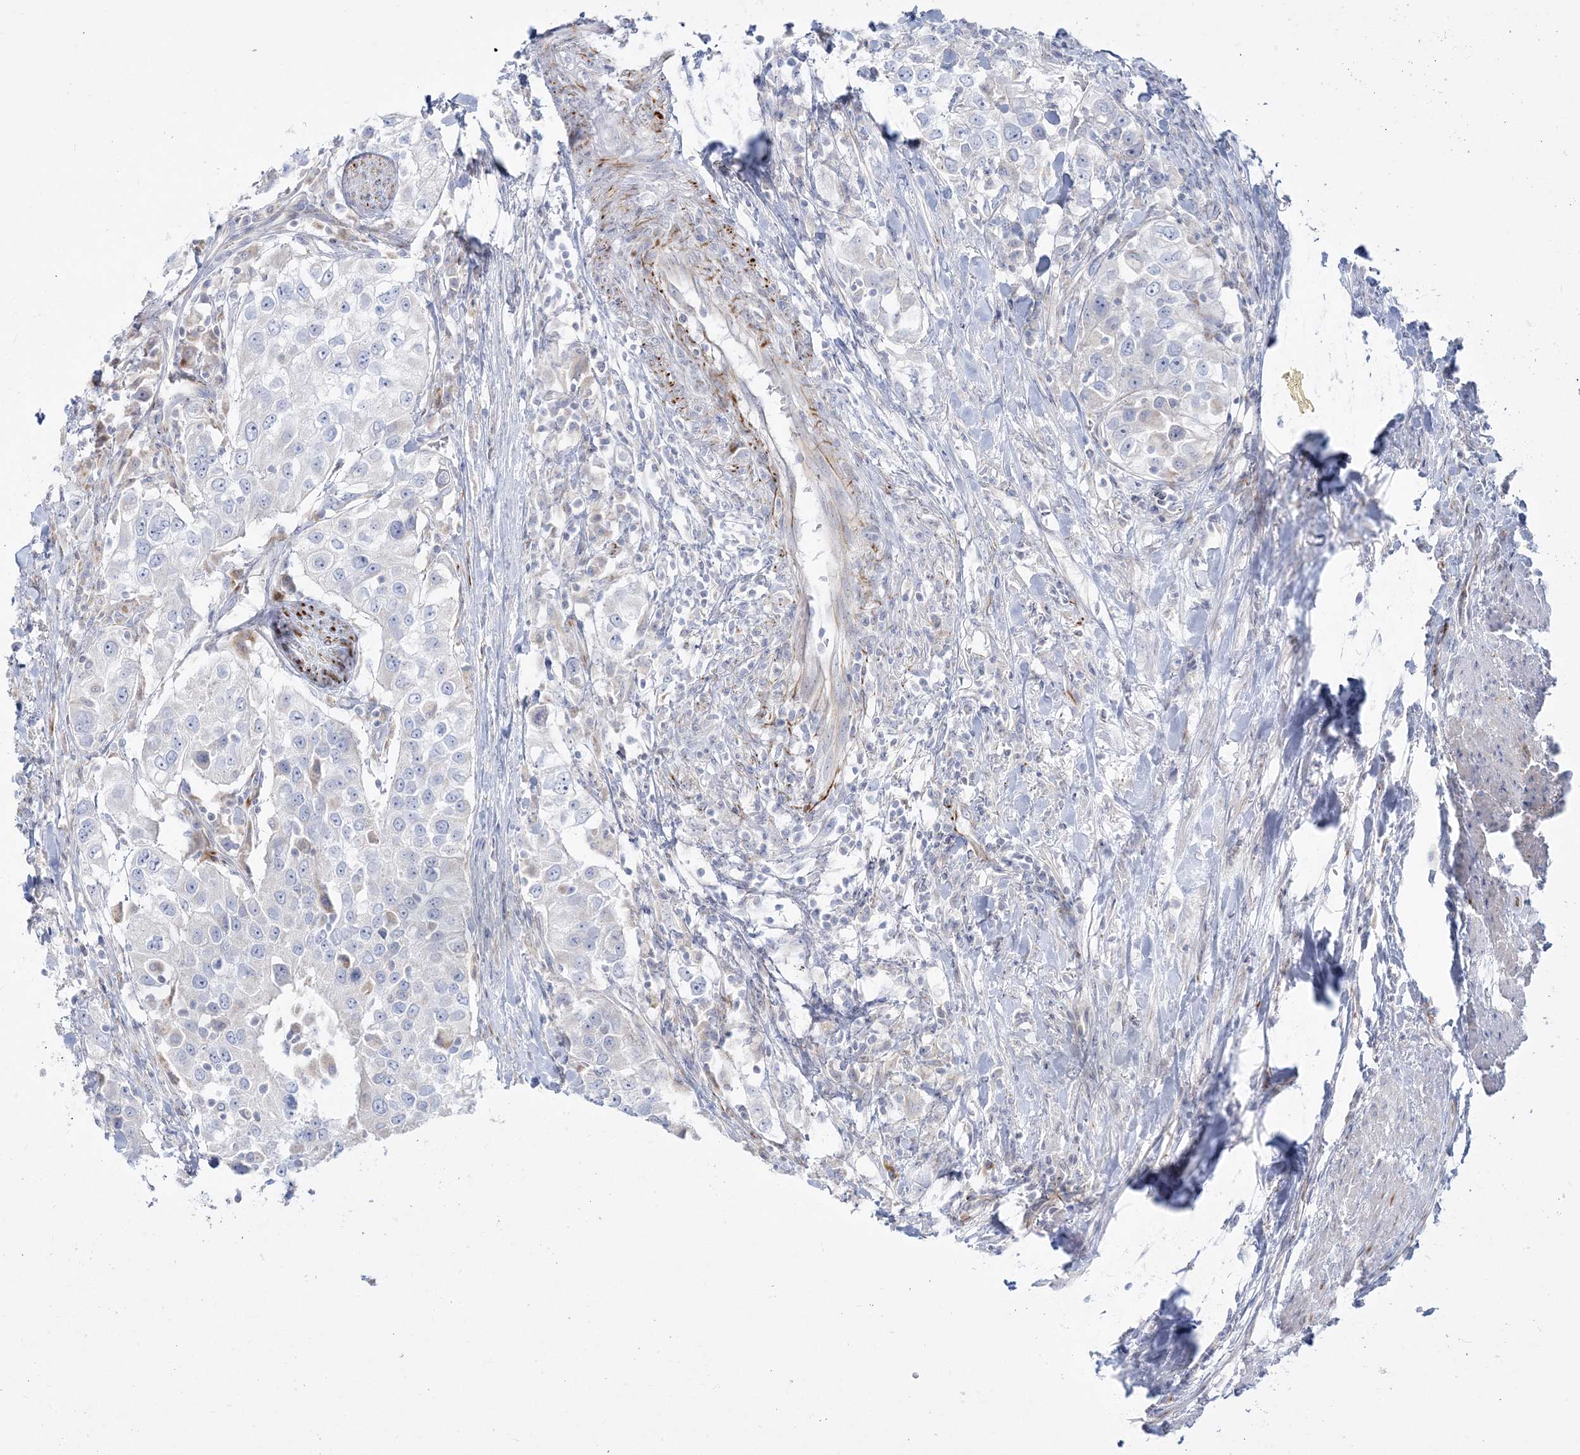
{"staining": {"intensity": "negative", "quantity": "none", "location": "none"}, "tissue": "urothelial cancer", "cell_type": "Tumor cells", "image_type": "cancer", "snomed": [{"axis": "morphology", "description": "Urothelial carcinoma, High grade"}, {"axis": "topography", "description": "Urinary bladder"}], "caption": "Photomicrograph shows no protein expression in tumor cells of urothelial carcinoma (high-grade) tissue. The staining was performed using DAB (3,3'-diaminobenzidine) to visualize the protein expression in brown, while the nuclei were stained in blue with hematoxylin (Magnification: 20x).", "gene": "GPAT2", "patient": {"sex": "female", "age": 80}}